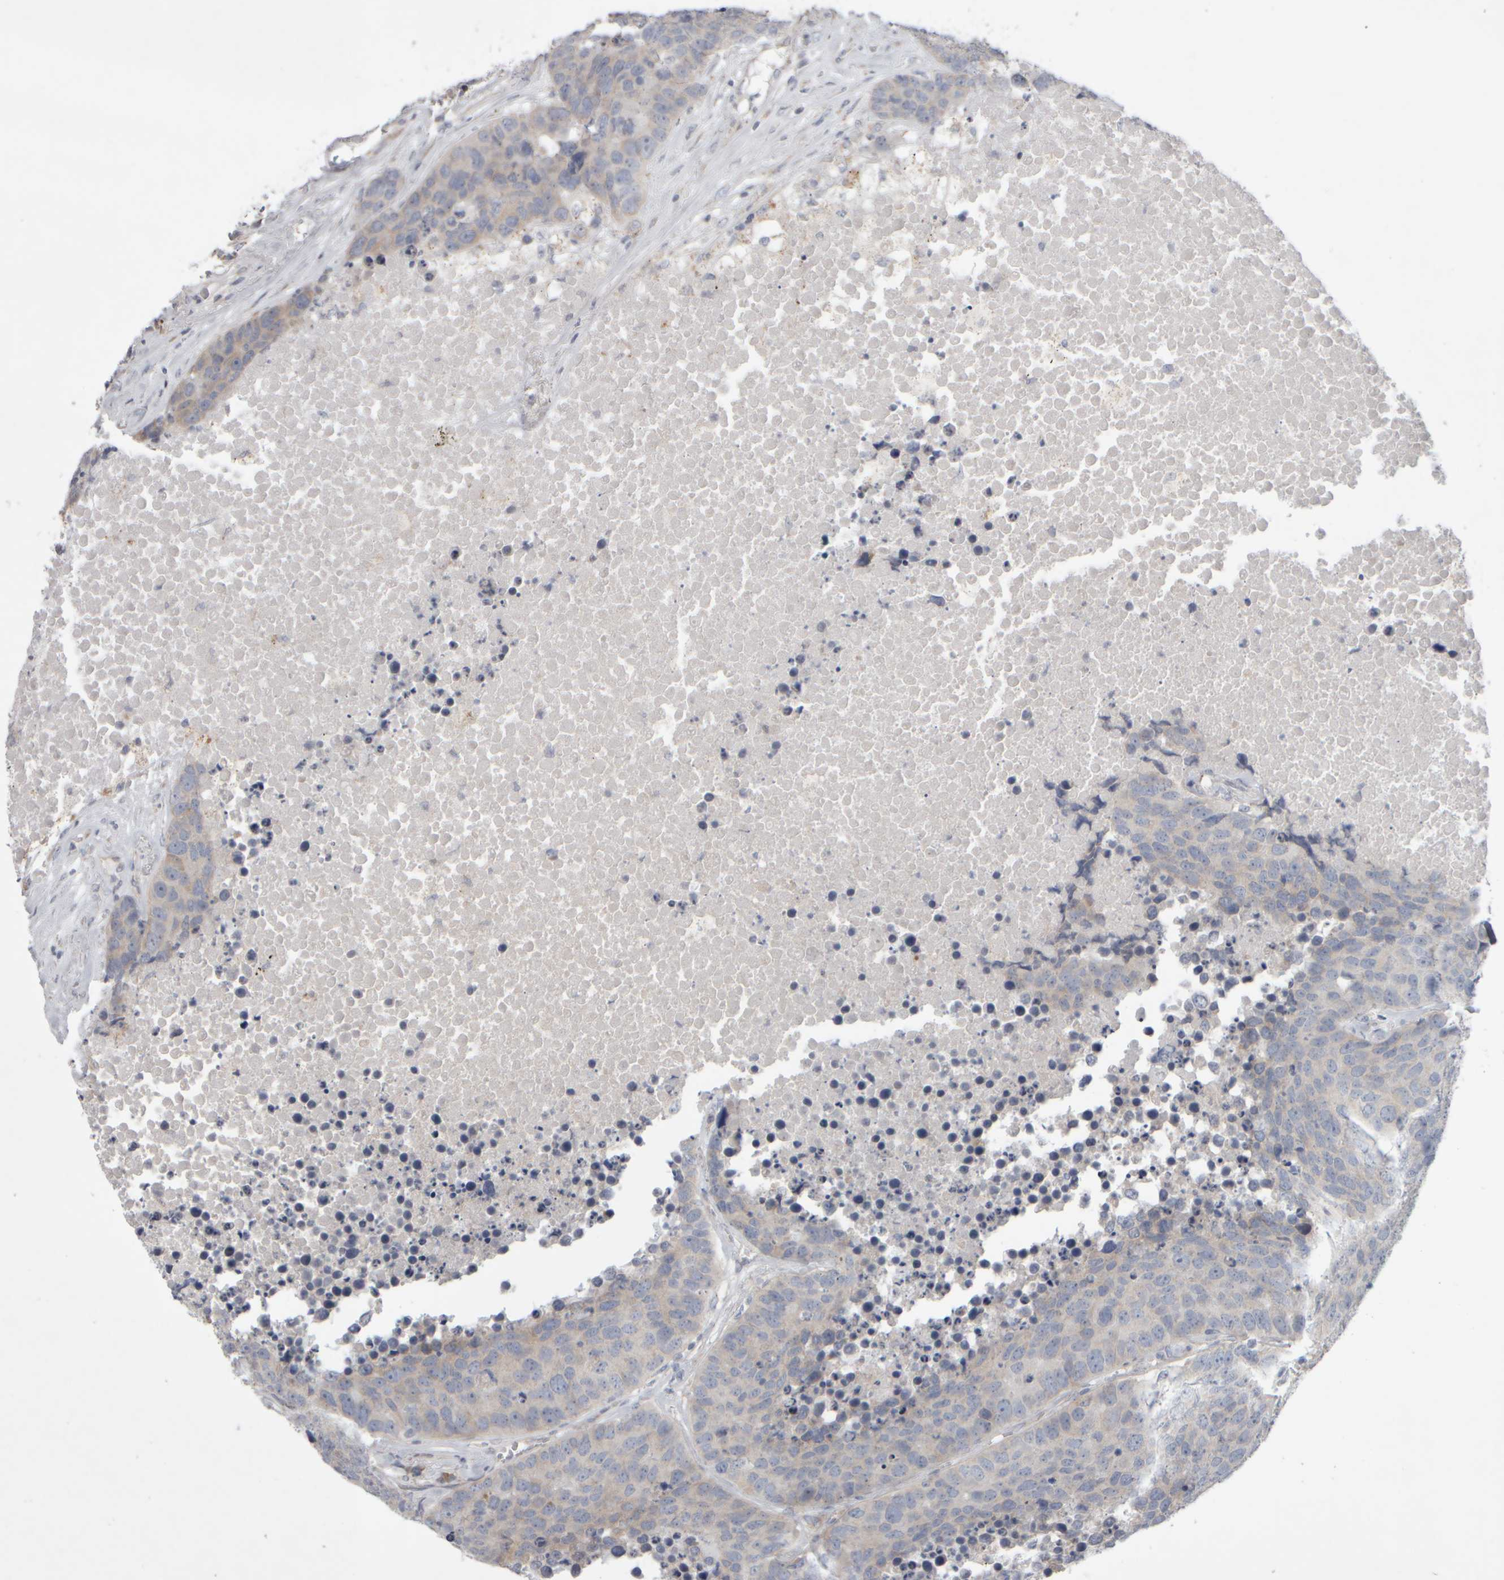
{"staining": {"intensity": "negative", "quantity": "none", "location": "none"}, "tissue": "carcinoid", "cell_type": "Tumor cells", "image_type": "cancer", "snomed": [{"axis": "morphology", "description": "Carcinoid, malignant, NOS"}, {"axis": "topography", "description": "Lung"}], "caption": "Carcinoid was stained to show a protein in brown. There is no significant positivity in tumor cells.", "gene": "SCO1", "patient": {"sex": "male", "age": 60}}